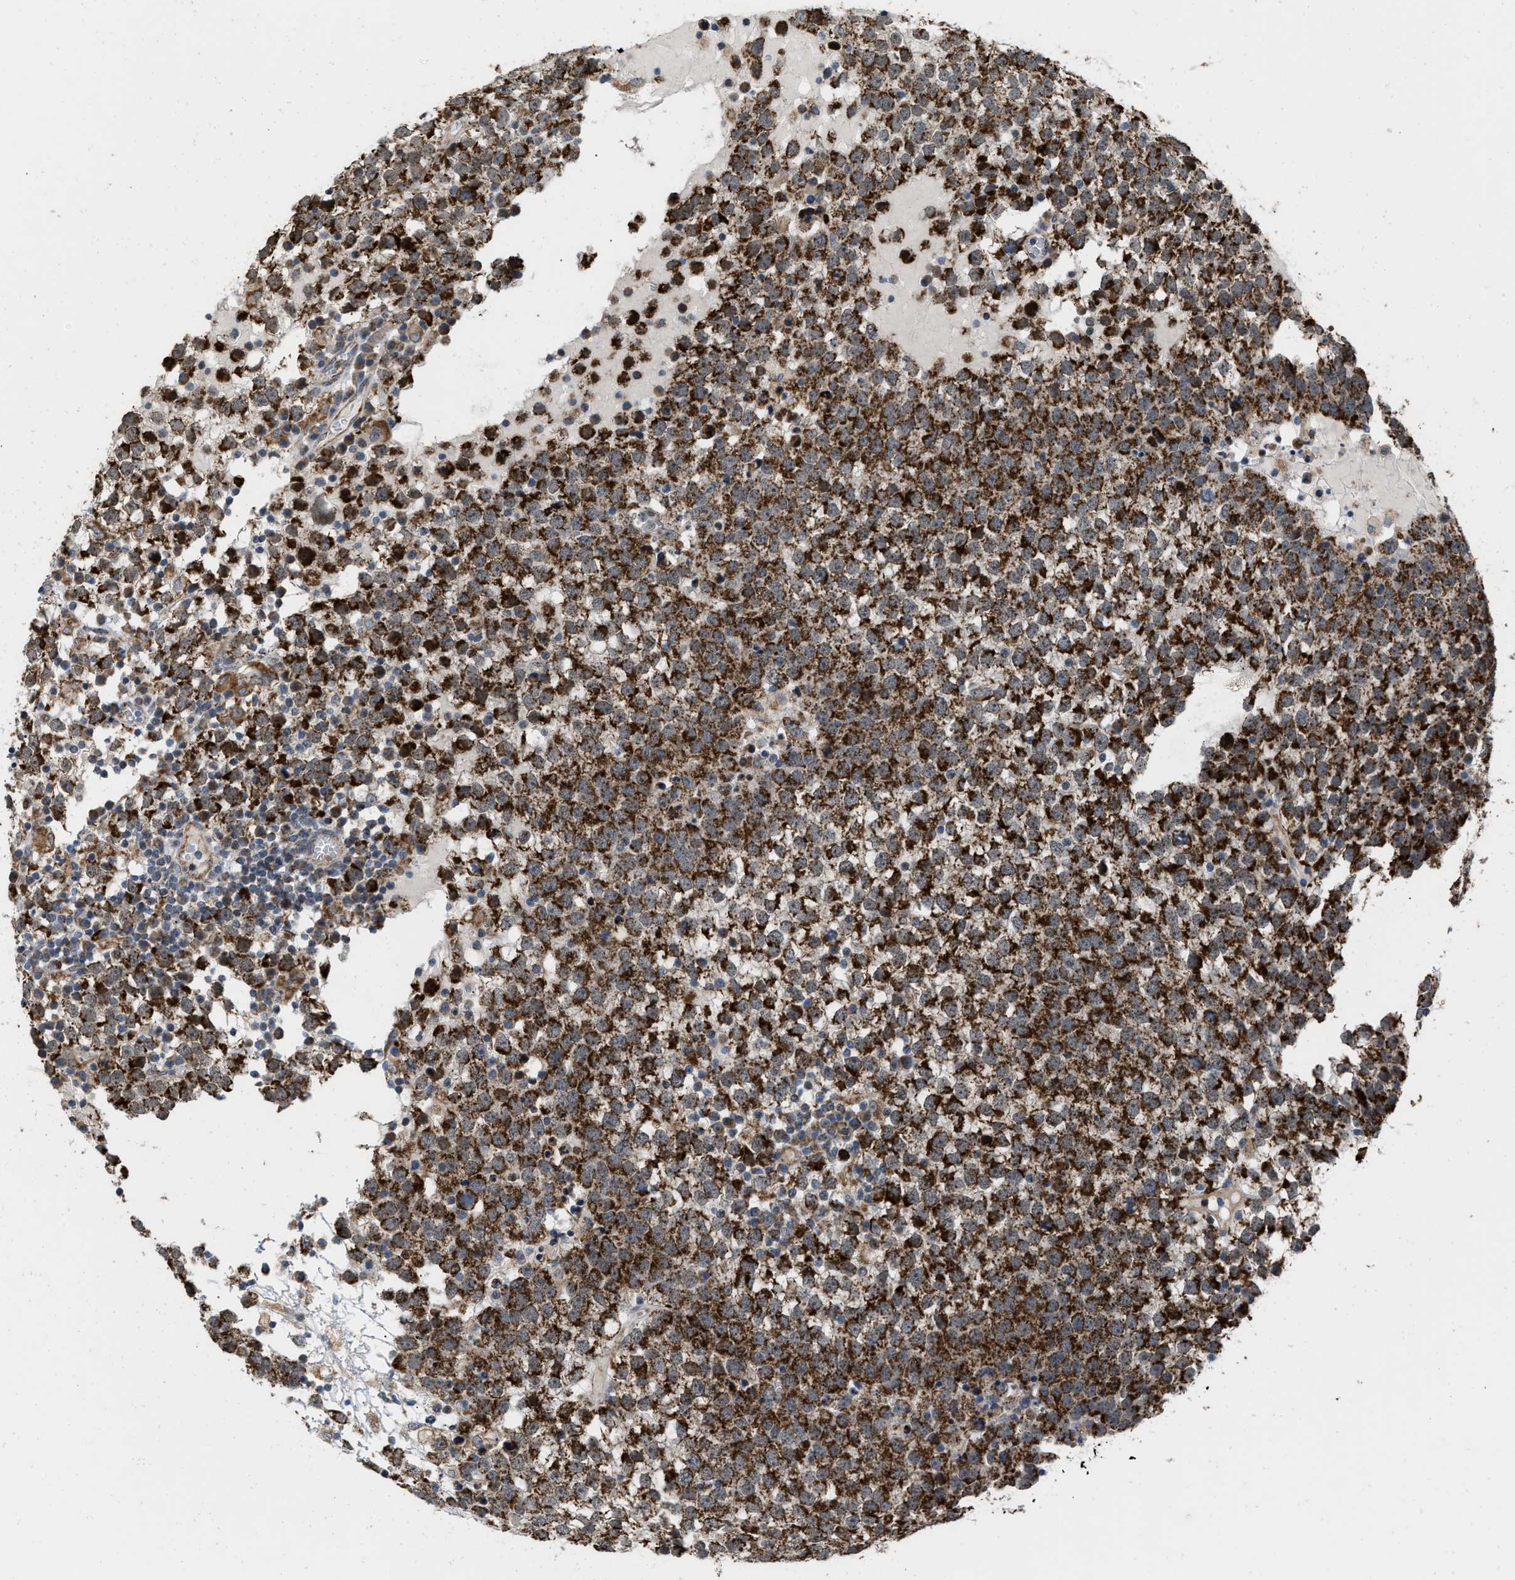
{"staining": {"intensity": "strong", "quantity": ">75%", "location": "cytoplasmic/membranous"}, "tissue": "testis cancer", "cell_type": "Tumor cells", "image_type": "cancer", "snomed": [{"axis": "morphology", "description": "Seminoma, NOS"}, {"axis": "topography", "description": "Testis"}], "caption": "Tumor cells display high levels of strong cytoplasmic/membranous expression in about >75% of cells in seminoma (testis). Ihc stains the protein of interest in brown and the nuclei are stained blue.", "gene": "AKAP1", "patient": {"sex": "male", "age": 65}}